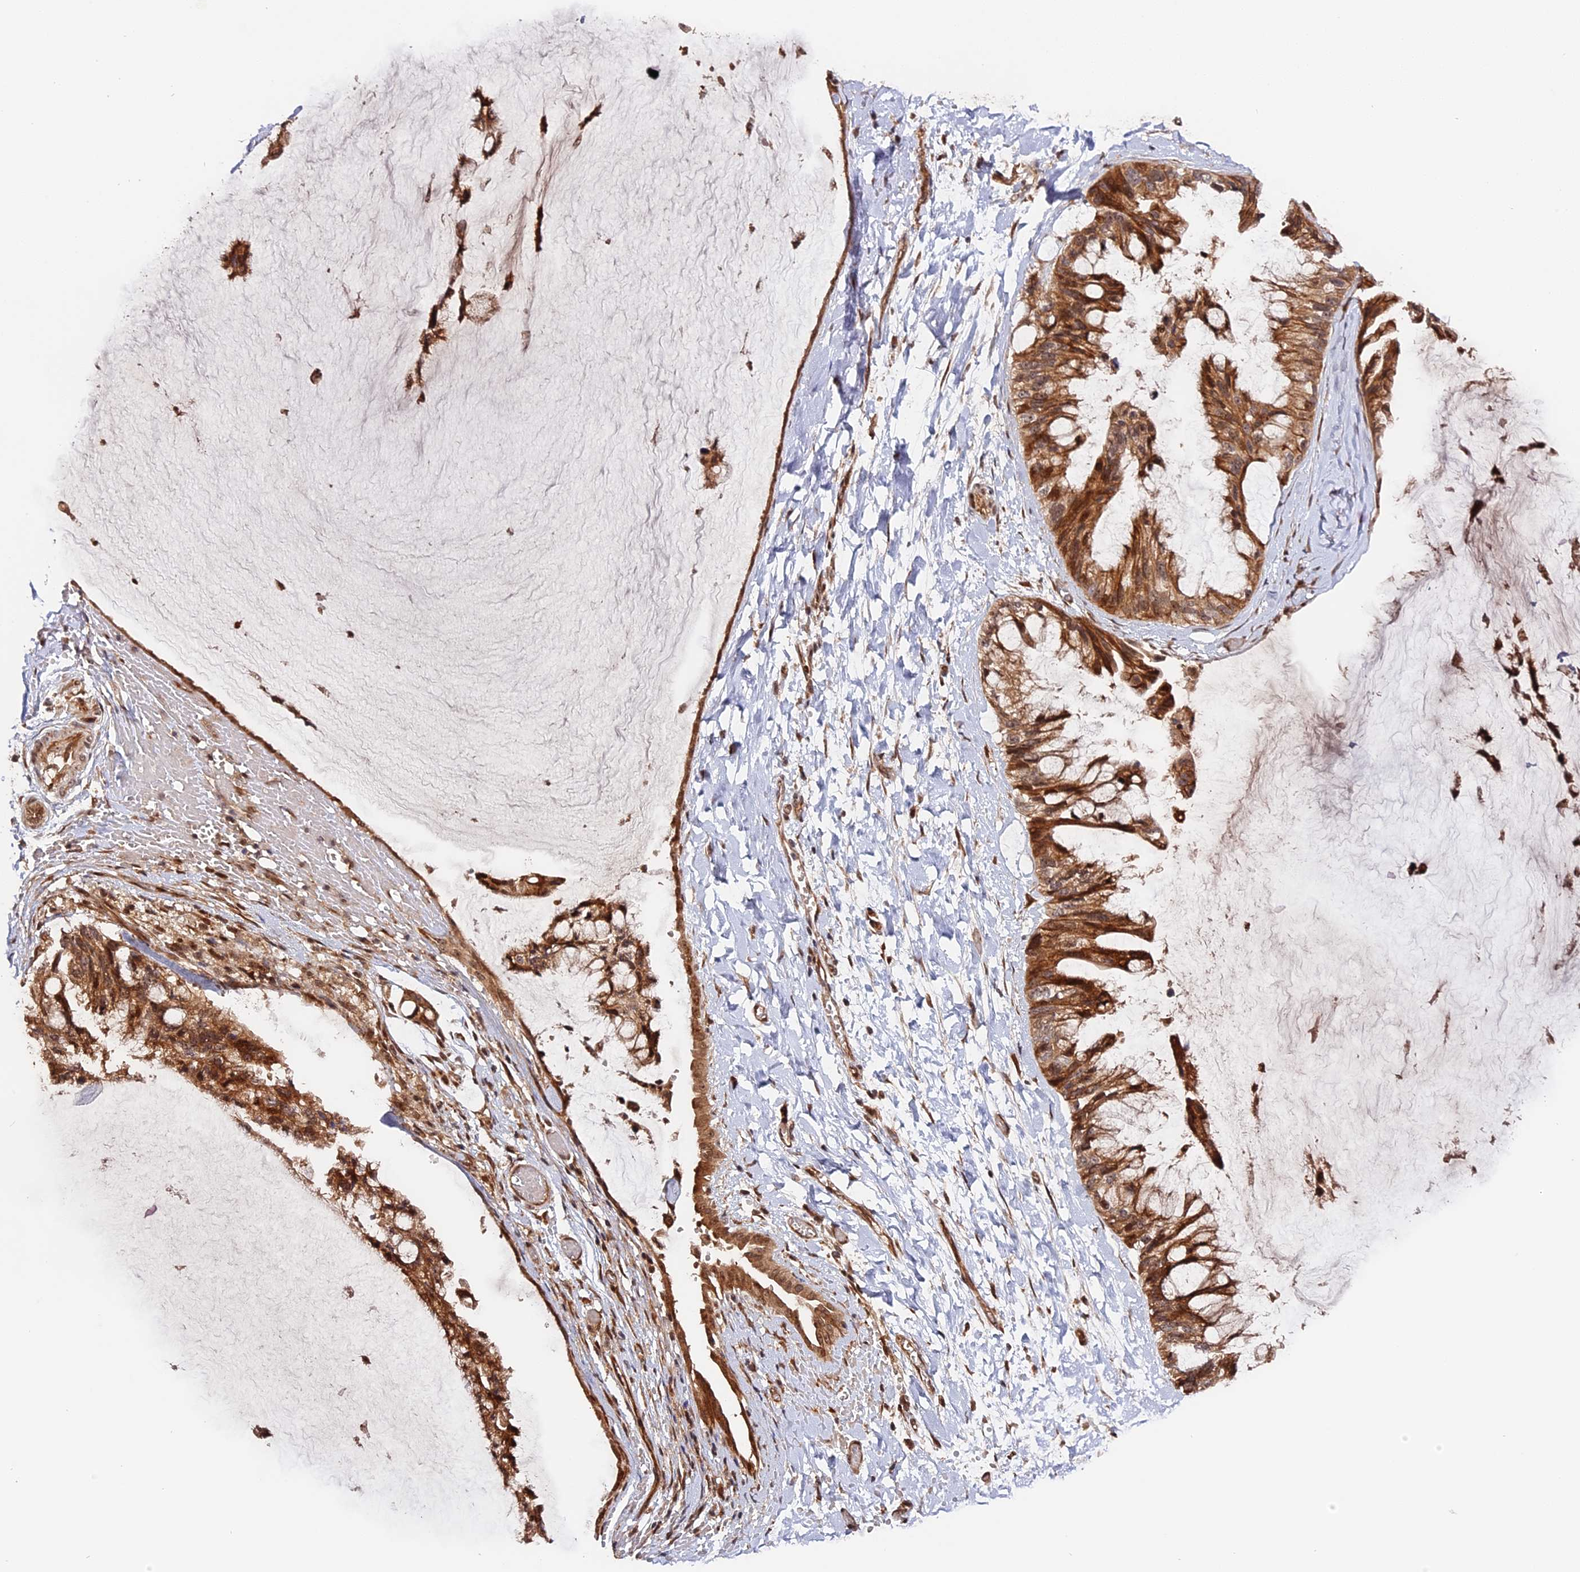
{"staining": {"intensity": "strong", "quantity": ">75%", "location": "cytoplasmic/membranous,nuclear"}, "tissue": "ovarian cancer", "cell_type": "Tumor cells", "image_type": "cancer", "snomed": [{"axis": "morphology", "description": "Cystadenocarcinoma, mucinous, NOS"}, {"axis": "topography", "description": "Ovary"}], "caption": "A photomicrograph showing strong cytoplasmic/membranous and nuclear expression in about >75% of tumor cells in ovarian cancer, as visualized by brown immunohistochemical staining.", "gene": "ANKRD24", "patient": {"sex": "female", "age": 39}}